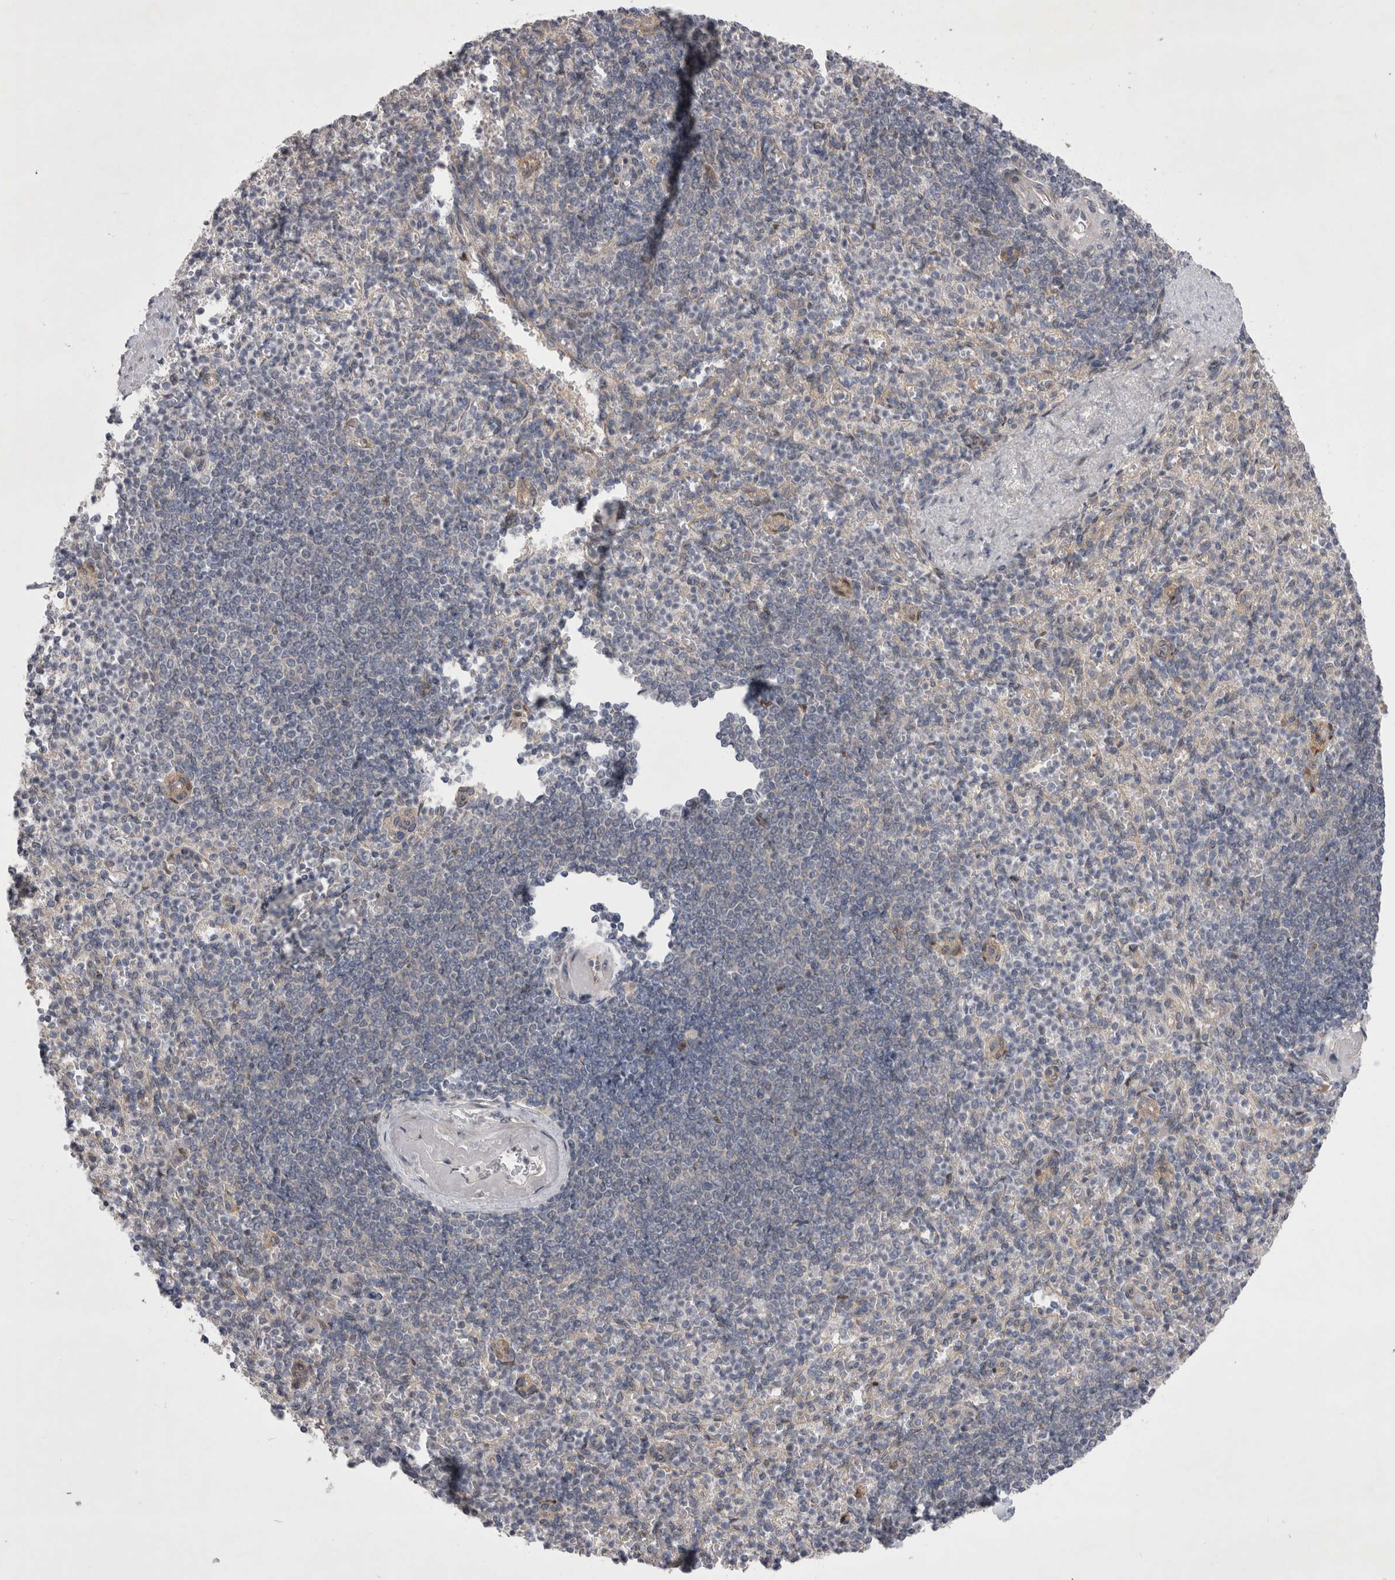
{"staining": {"intensity": "weak", "quantity": "<25%", "location": "cytoplasmic/membranous"}, "tissue": "spleen", "cell_type": "Cells in red pulp", "image_type": "normal", "snomed": [{"axis": "morphology", "description": "Normal tissue, NOS"}, {"axis": "topography", "description": "Spleen"}], "caption": "Cells in red pulp show no significant protein positivity in unremarkable spleen. (Brightfield microscopy of DAB (3,3'-diaminobenzidine) immunohistochemistry at high magnification).", "gene": "NENF", "patient": {"sex": "female", "age": 74}}